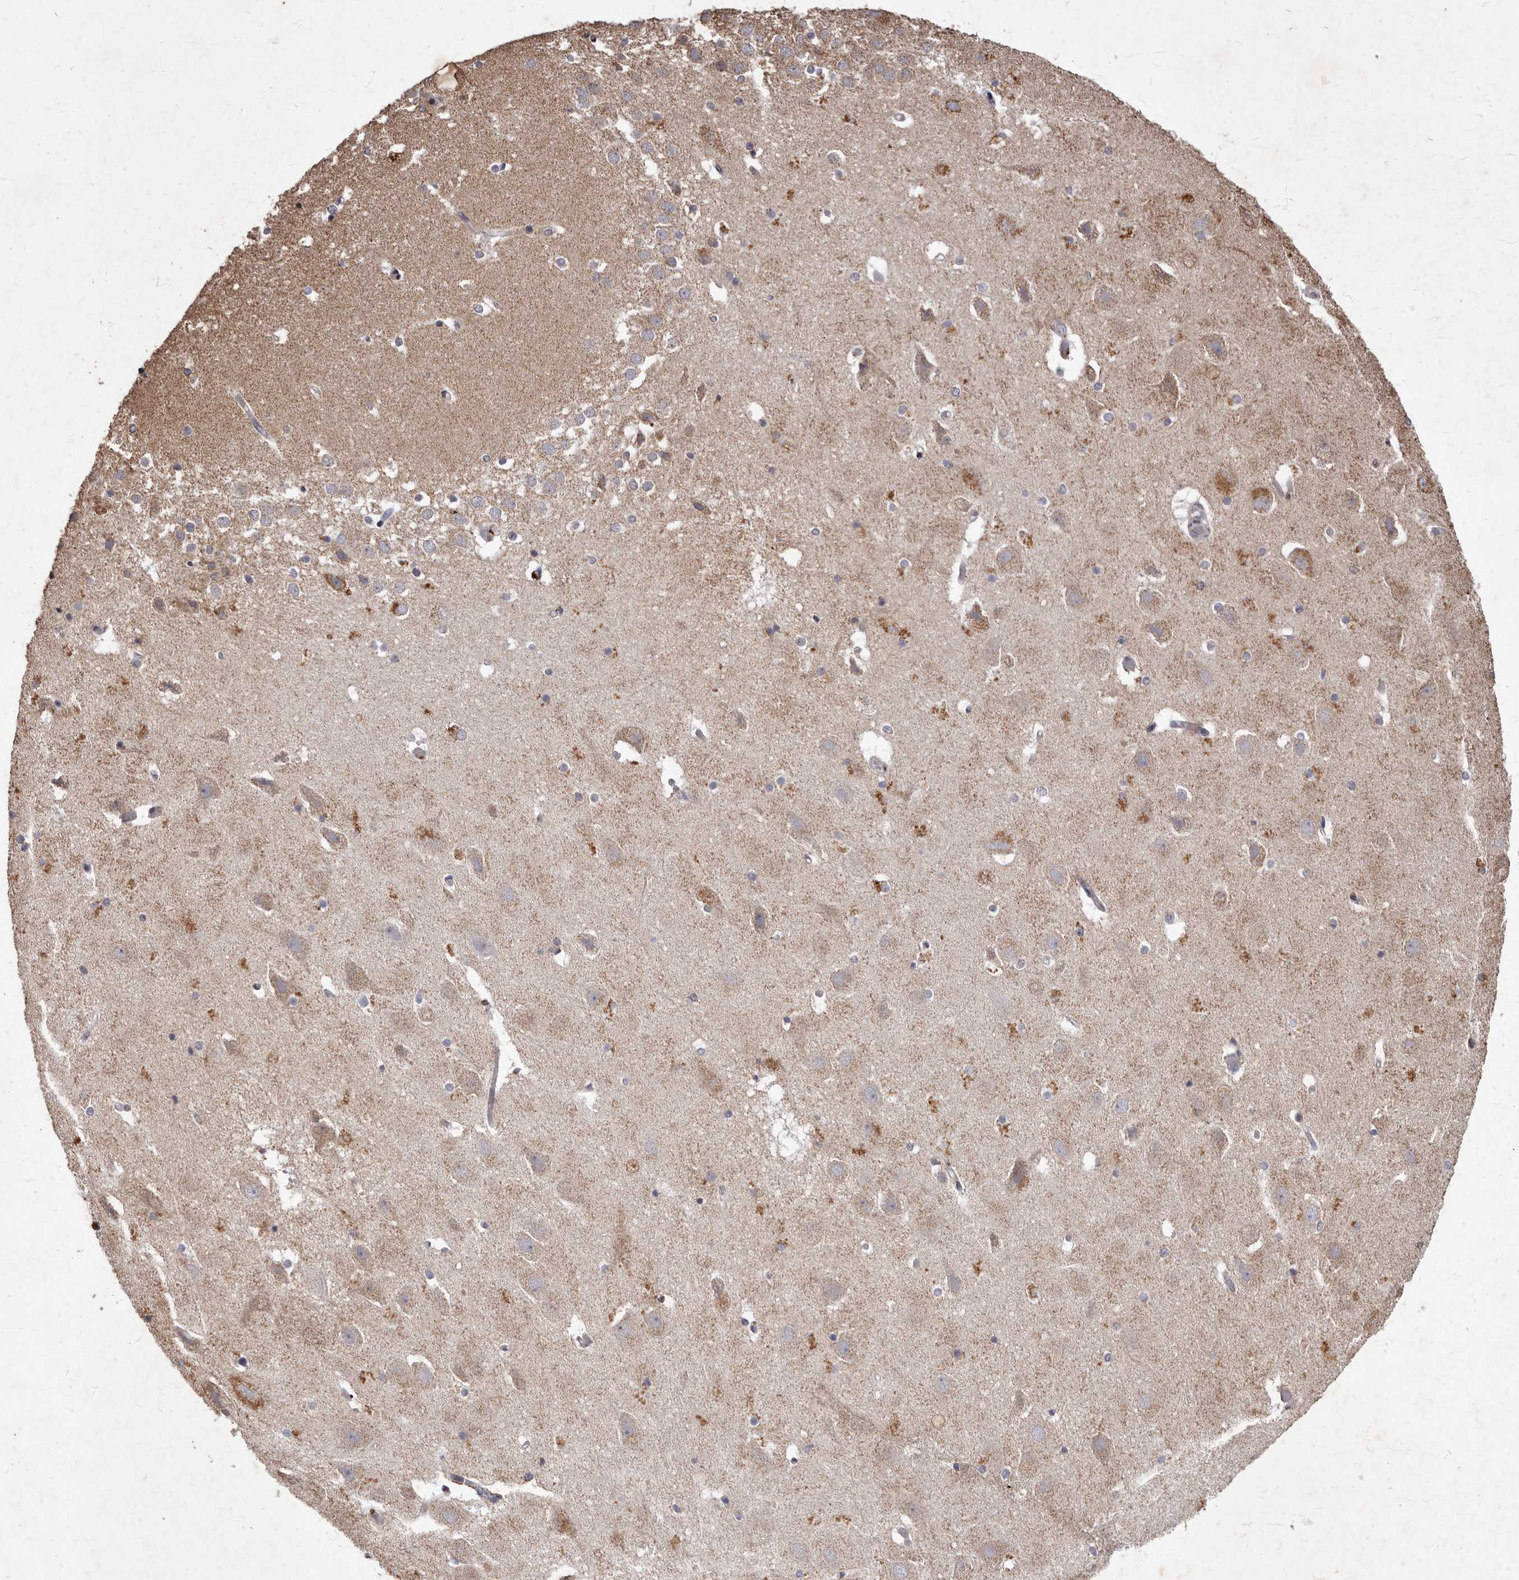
{"staining": {"intensity": "moderate", "quantity": "<25%", "location": "cytoplasmic/membranous"}, "tissue": "hippocampus", "cell_type": "Glial cells", "image_type": "normal", "snomed": [{"axis": "morphology", "description": "Normal tissue, NOS"}, {"axis": "topography", "description": "Hippocampus"}], "caption": "A histopathology image of human hippocampus stained for a protein reveals moderate cytoplasmic/membranous brown staining in glial cells. Using DAB (brown) and hematoxylin (blue) stains, captured at high magnification using brightfield microscopy.", "gene": "CXCL14", "patient": {"sex": "female", "age": 52}}